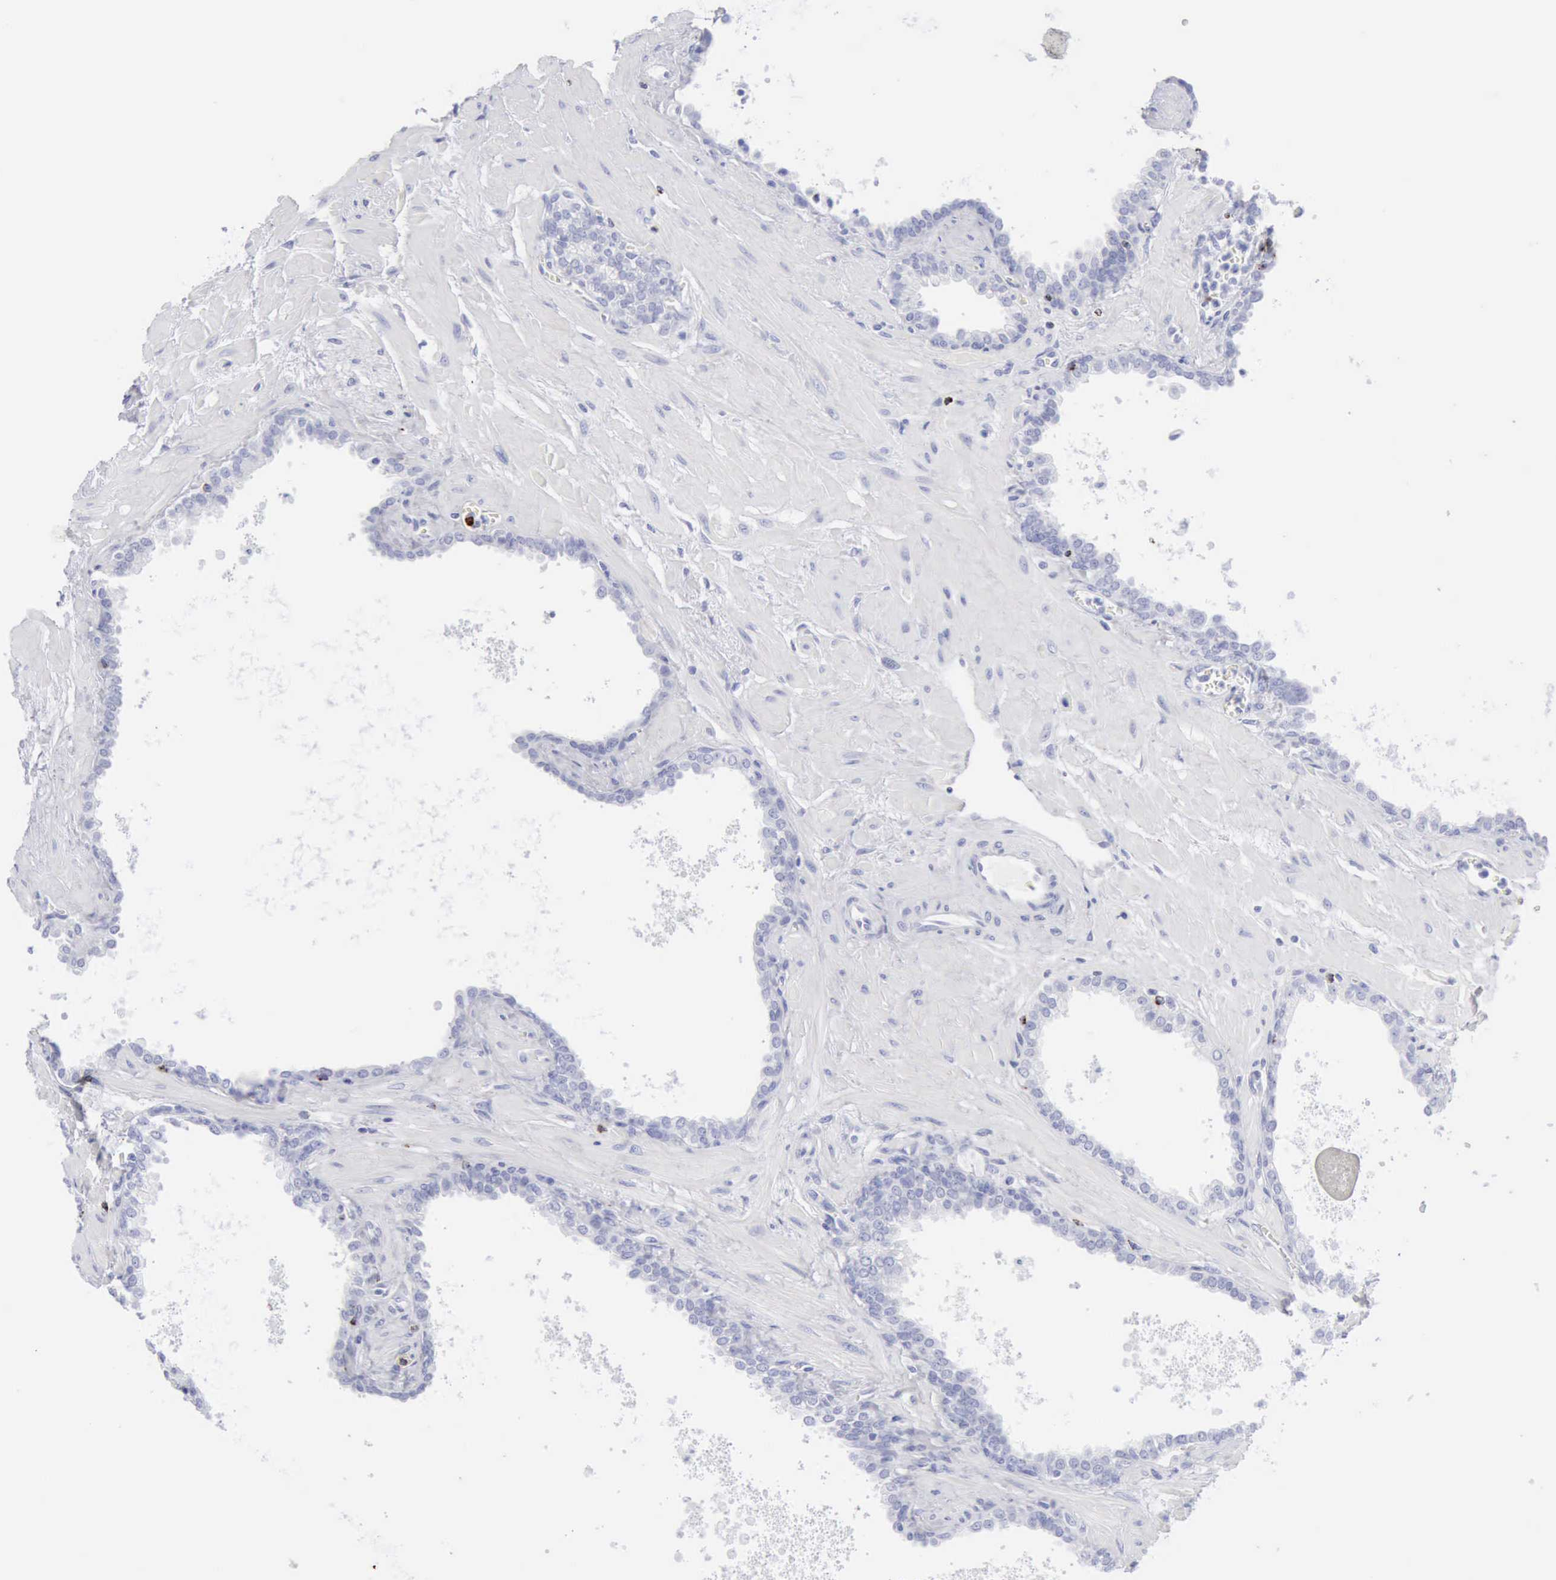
{"staining": {"intensity": "negative", "quantity": "none", "location": "none"}, "tissue": "prostate", "cell_type": "Glandular cells", "image_type": "normal", "snomed": [{"axis": "morphology", "description": "Normal tissue, NOS"}, {"axis": "topography", "description": "Prostate"}], "caption": "This is an IHC micrograph of normal prostate. There is no positivity in glandular cells.", "gene": "GZMB", "patient": {"sex": "male", "age": 60}}